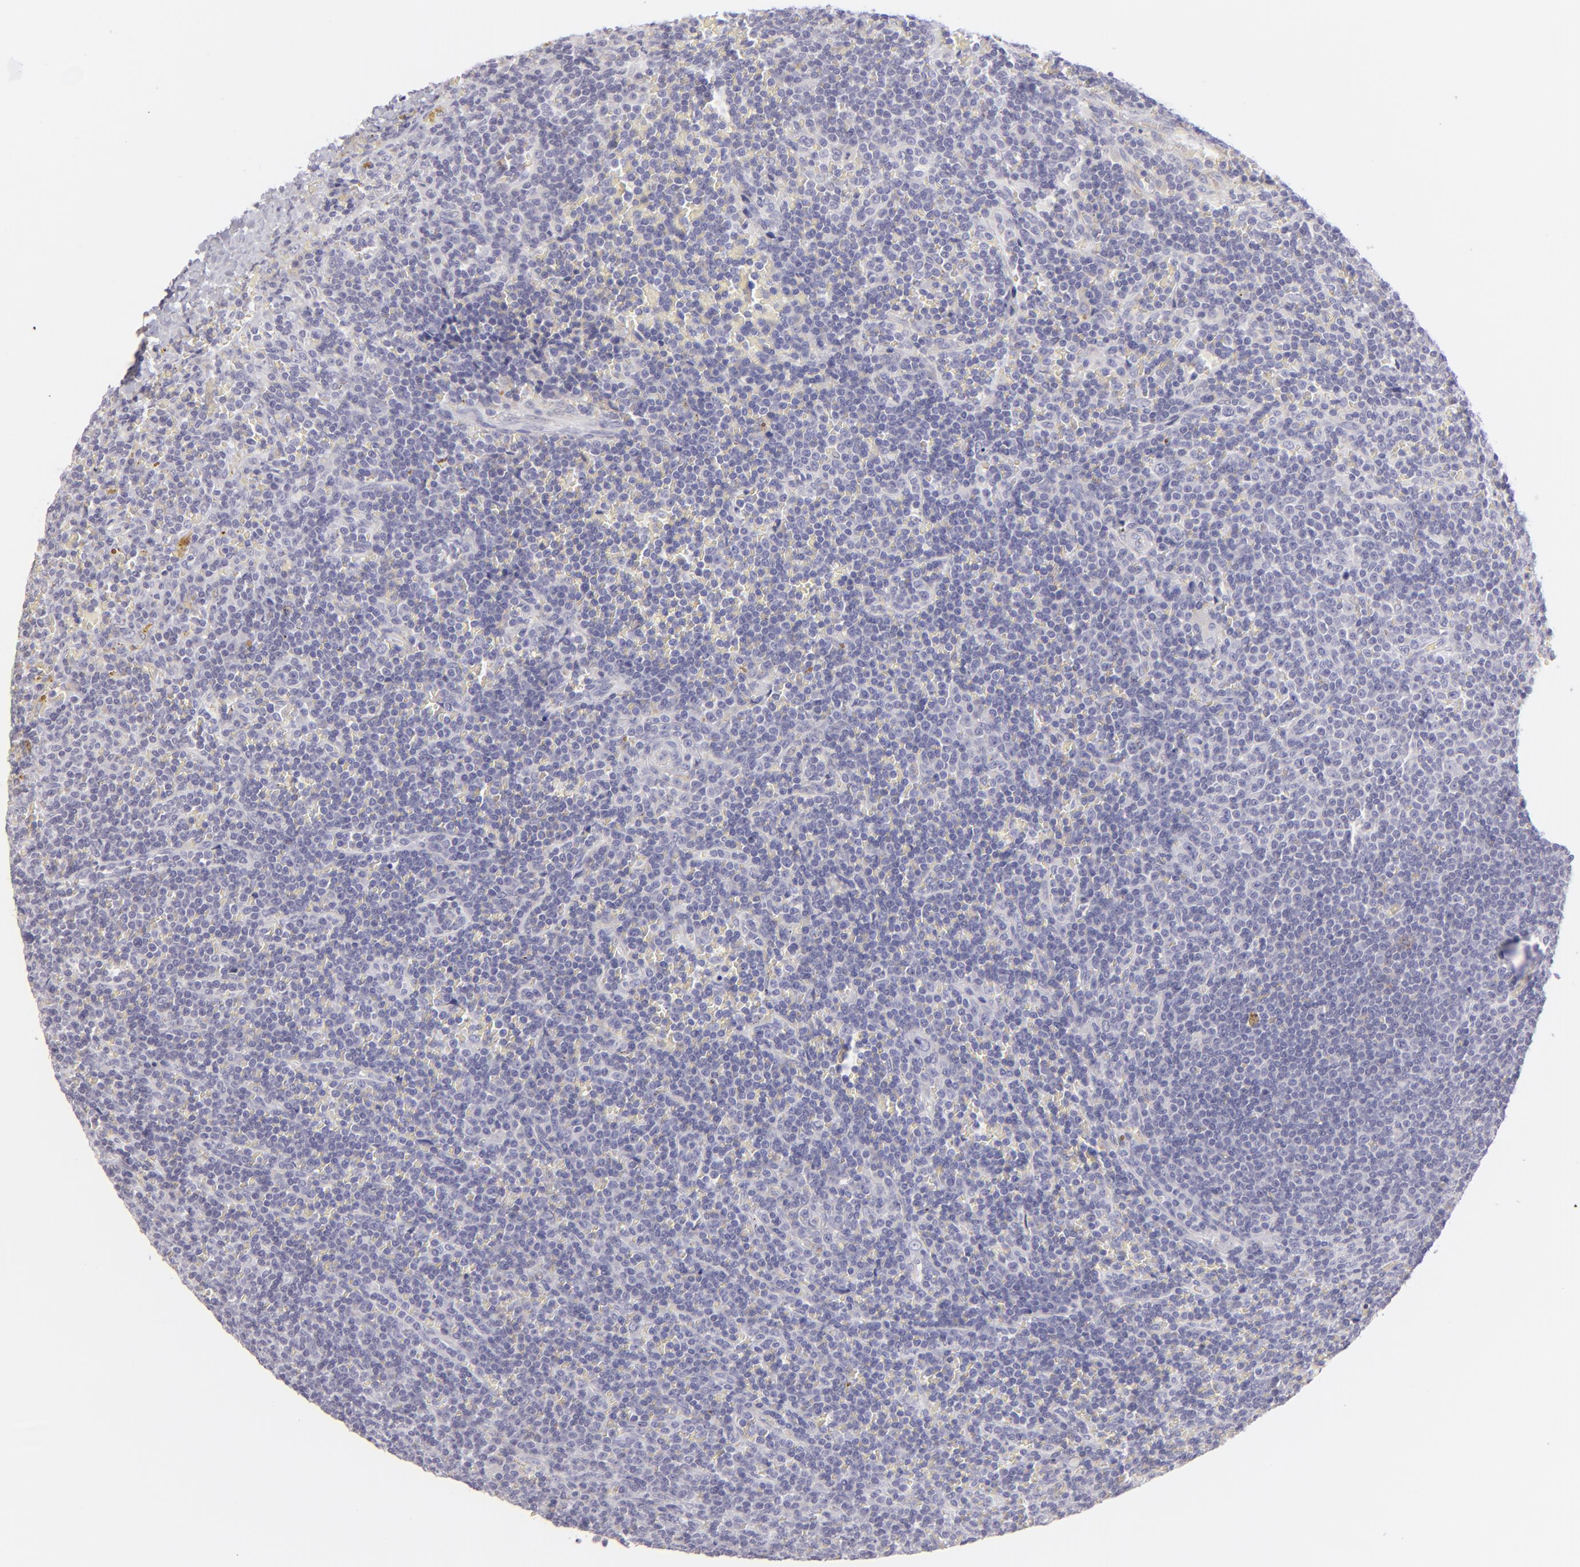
{"staining": {"intensity": "negative", "quantity": "none", "location": "none"}, "tissue": "lymphoma", "cell_type": "Tumor cells", "image_type": "cancer", "snomed": [{"axis": "morphology", "description": "Malignant lymphoma, non-Hodgkin's type, Low grade"}, {"axis": "topography", "description": "Spleen"}], "caption": "Immunohistochemistry of human lymphoma displays no staining in tumor cells.", "gene": "CLDN4", "patient": {"sex": "male", "age": 80}}